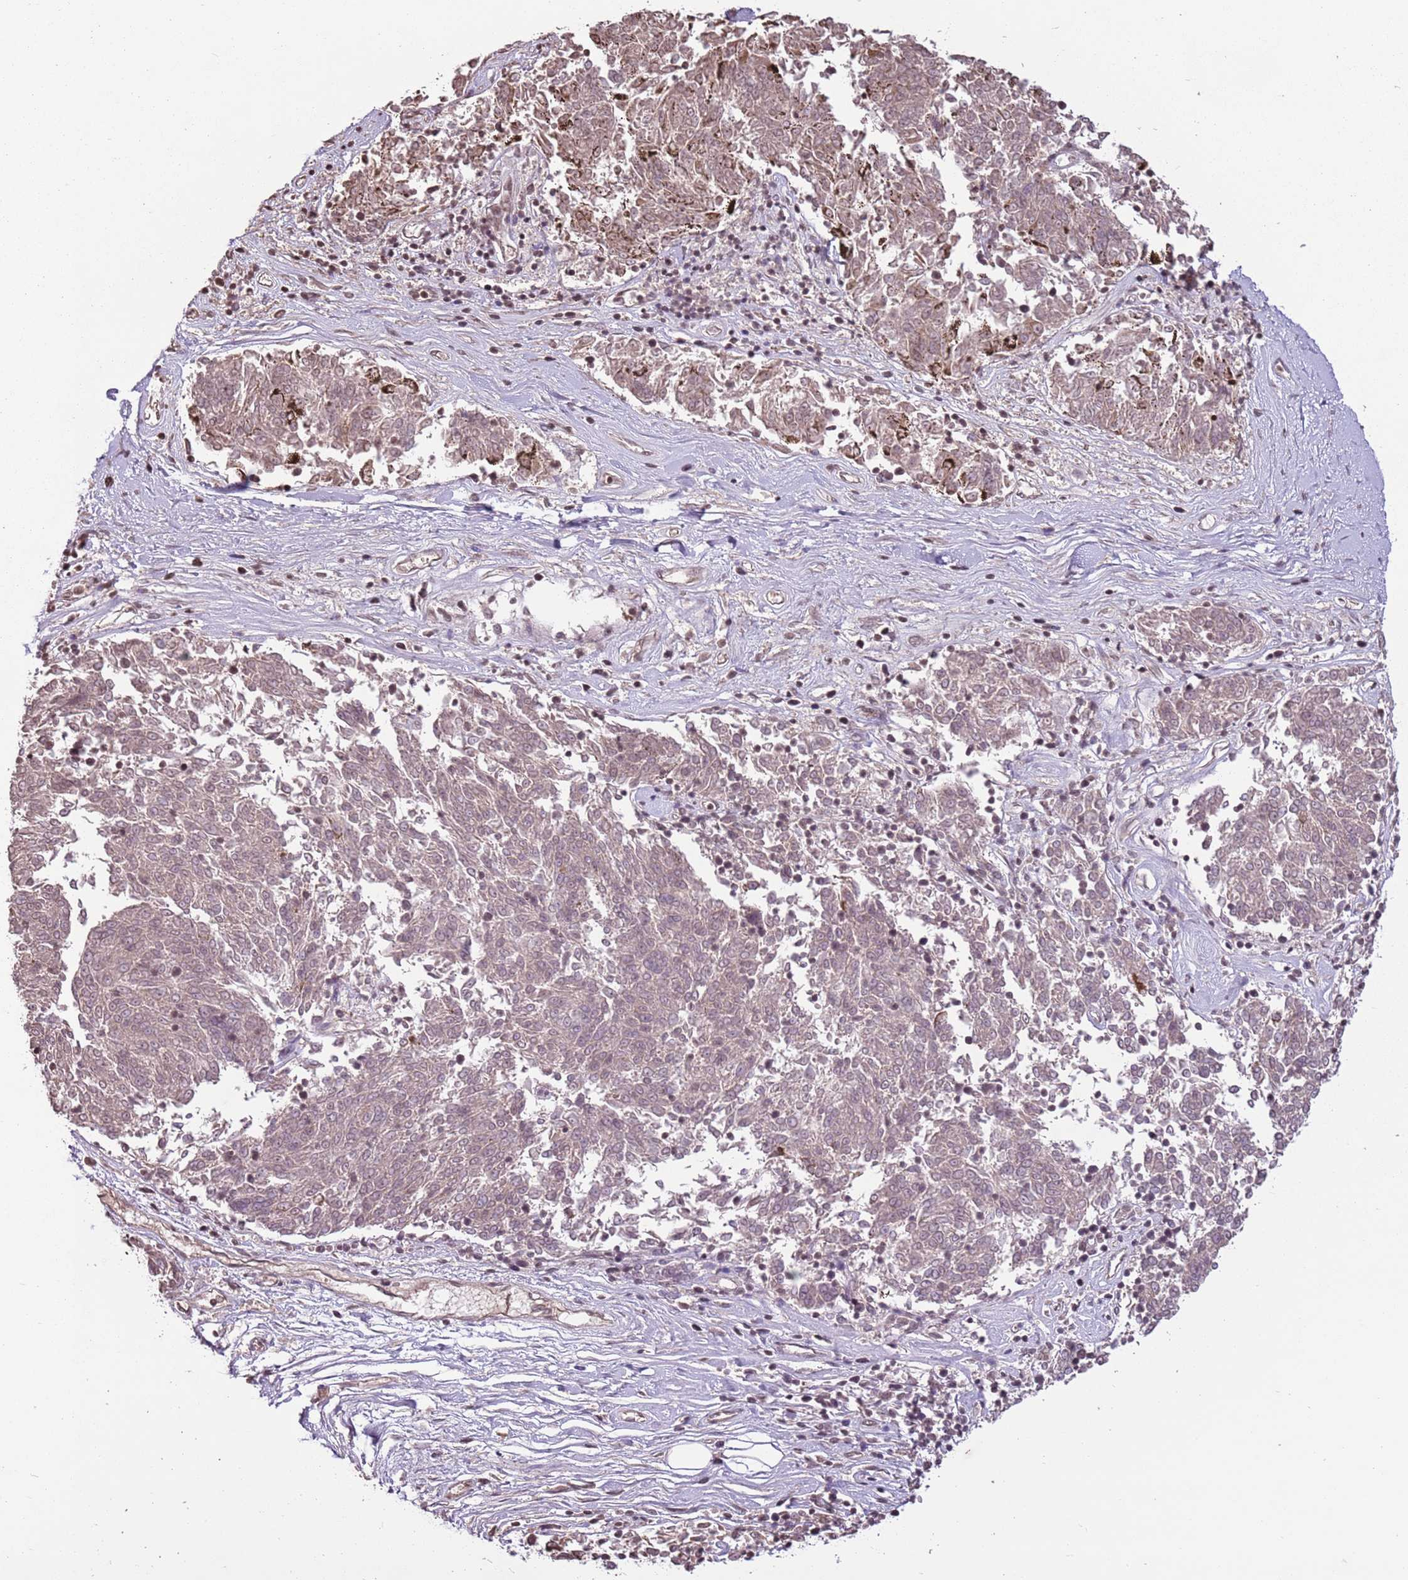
{"staining": {"intensity": "weak", "quantity": ">75%", "location": "cytoplasmic/membranous"}, "tissue": "melanoma", "cell_type": "Tumor cells", "image_type": "cancer", "snomed": [{"axis": "morphology", "description": "Malignant melanoma, NOS"}, {"axis": "topography", "description": "Skin"}], "caption": "Melanoma stained for a protein exhibits weak cytoplasmic/membranous positivity in tumor cells.", "gene": "CAPN9", "patient": {"sex": "female", "age": 72}}